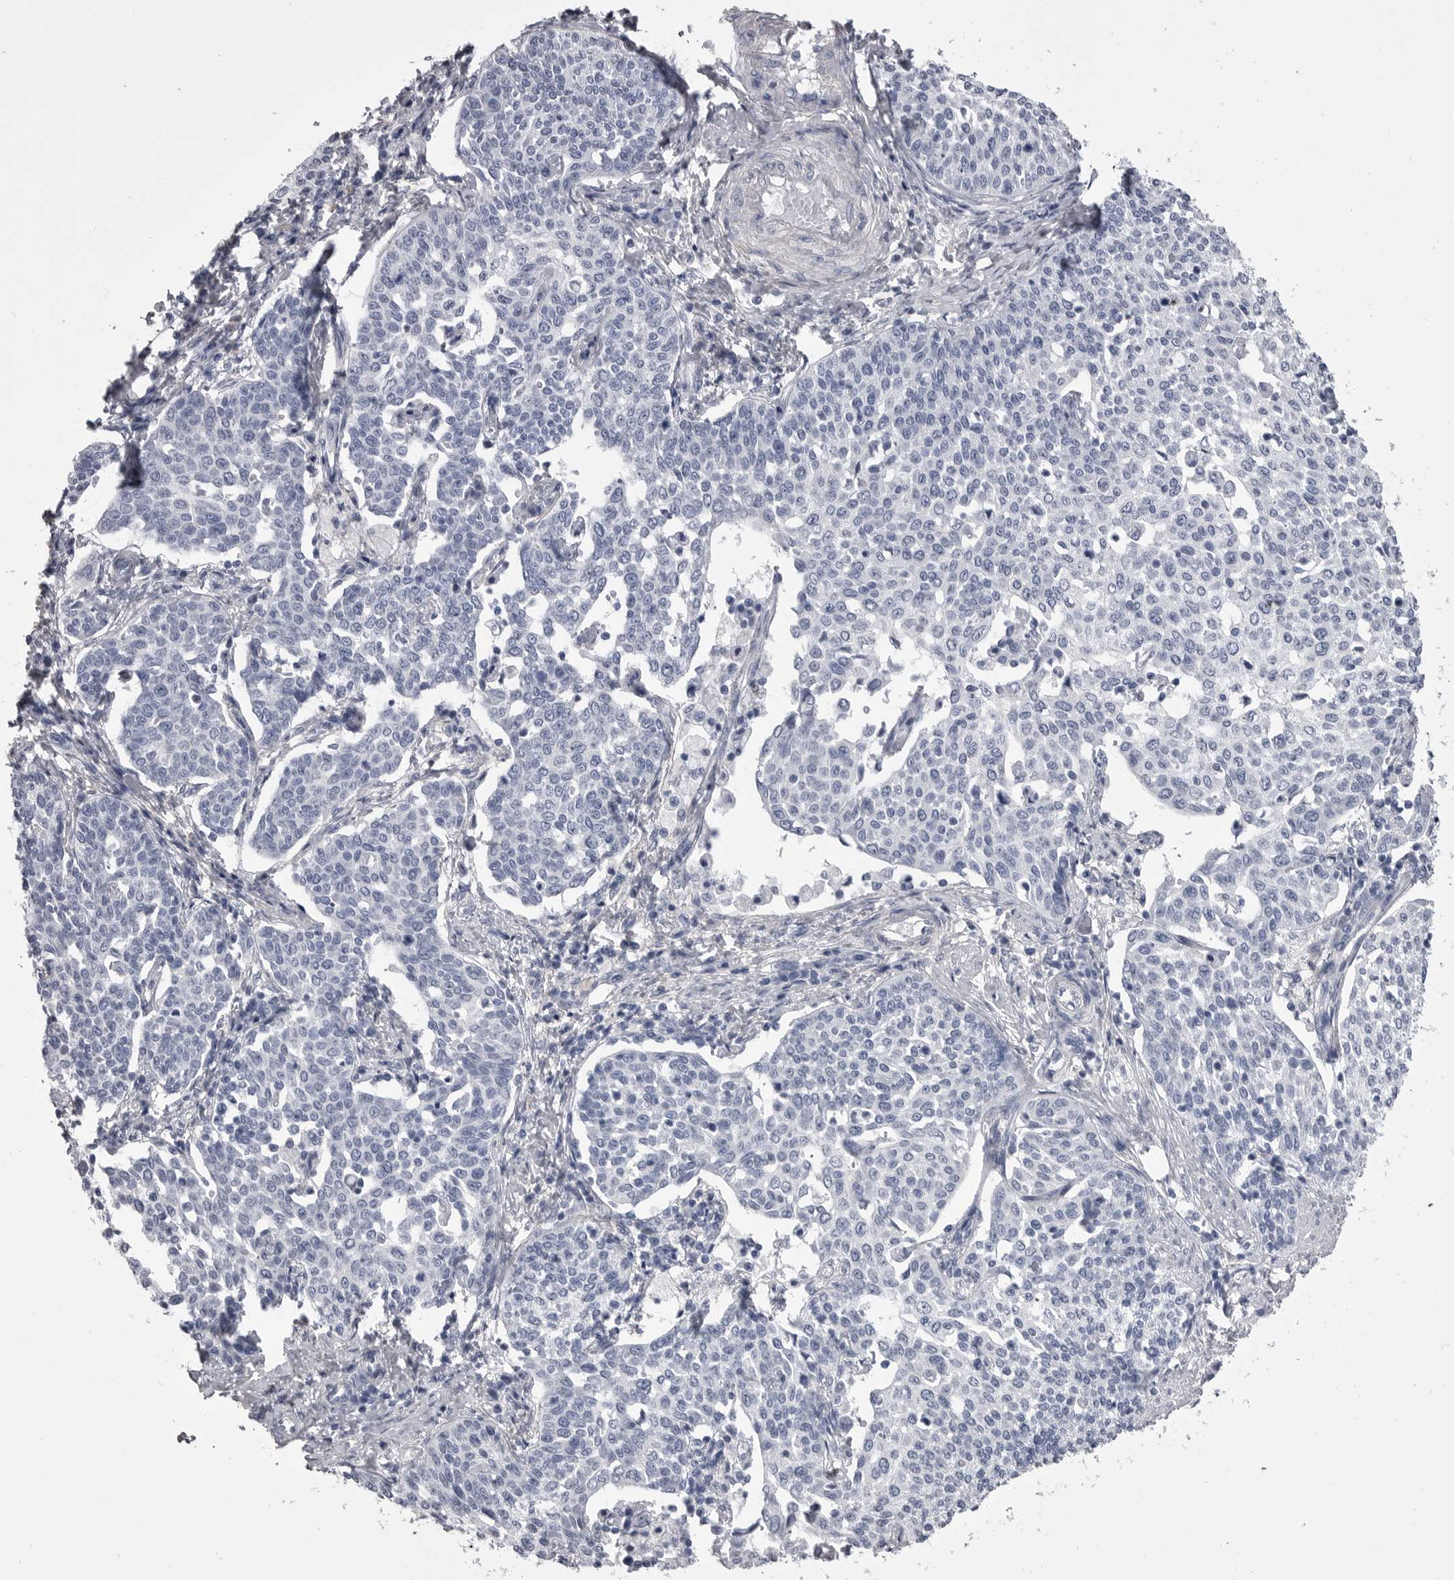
{"staining": {"intensity": "negative", "quantity": "none", "location": "none"}, "tissue": "cervical cancer", "cell_type": "Tumor cells", "image_type": "cancer", "snomed": [{"axis": "morphology", "description": "Squamous cell carcinoma, NOS"}, {"axis": "topography", "description": "Cervix"}], "caption": "An immunohistochemistry (IHC) image of cervical cancer (squamous cell carcinoma) is shown. There is no staining in tumor cells of cervical cancer (squamous cell carcinoma).", "gene": "ANK2", "patient": {"sex": "female", "age": 34}}